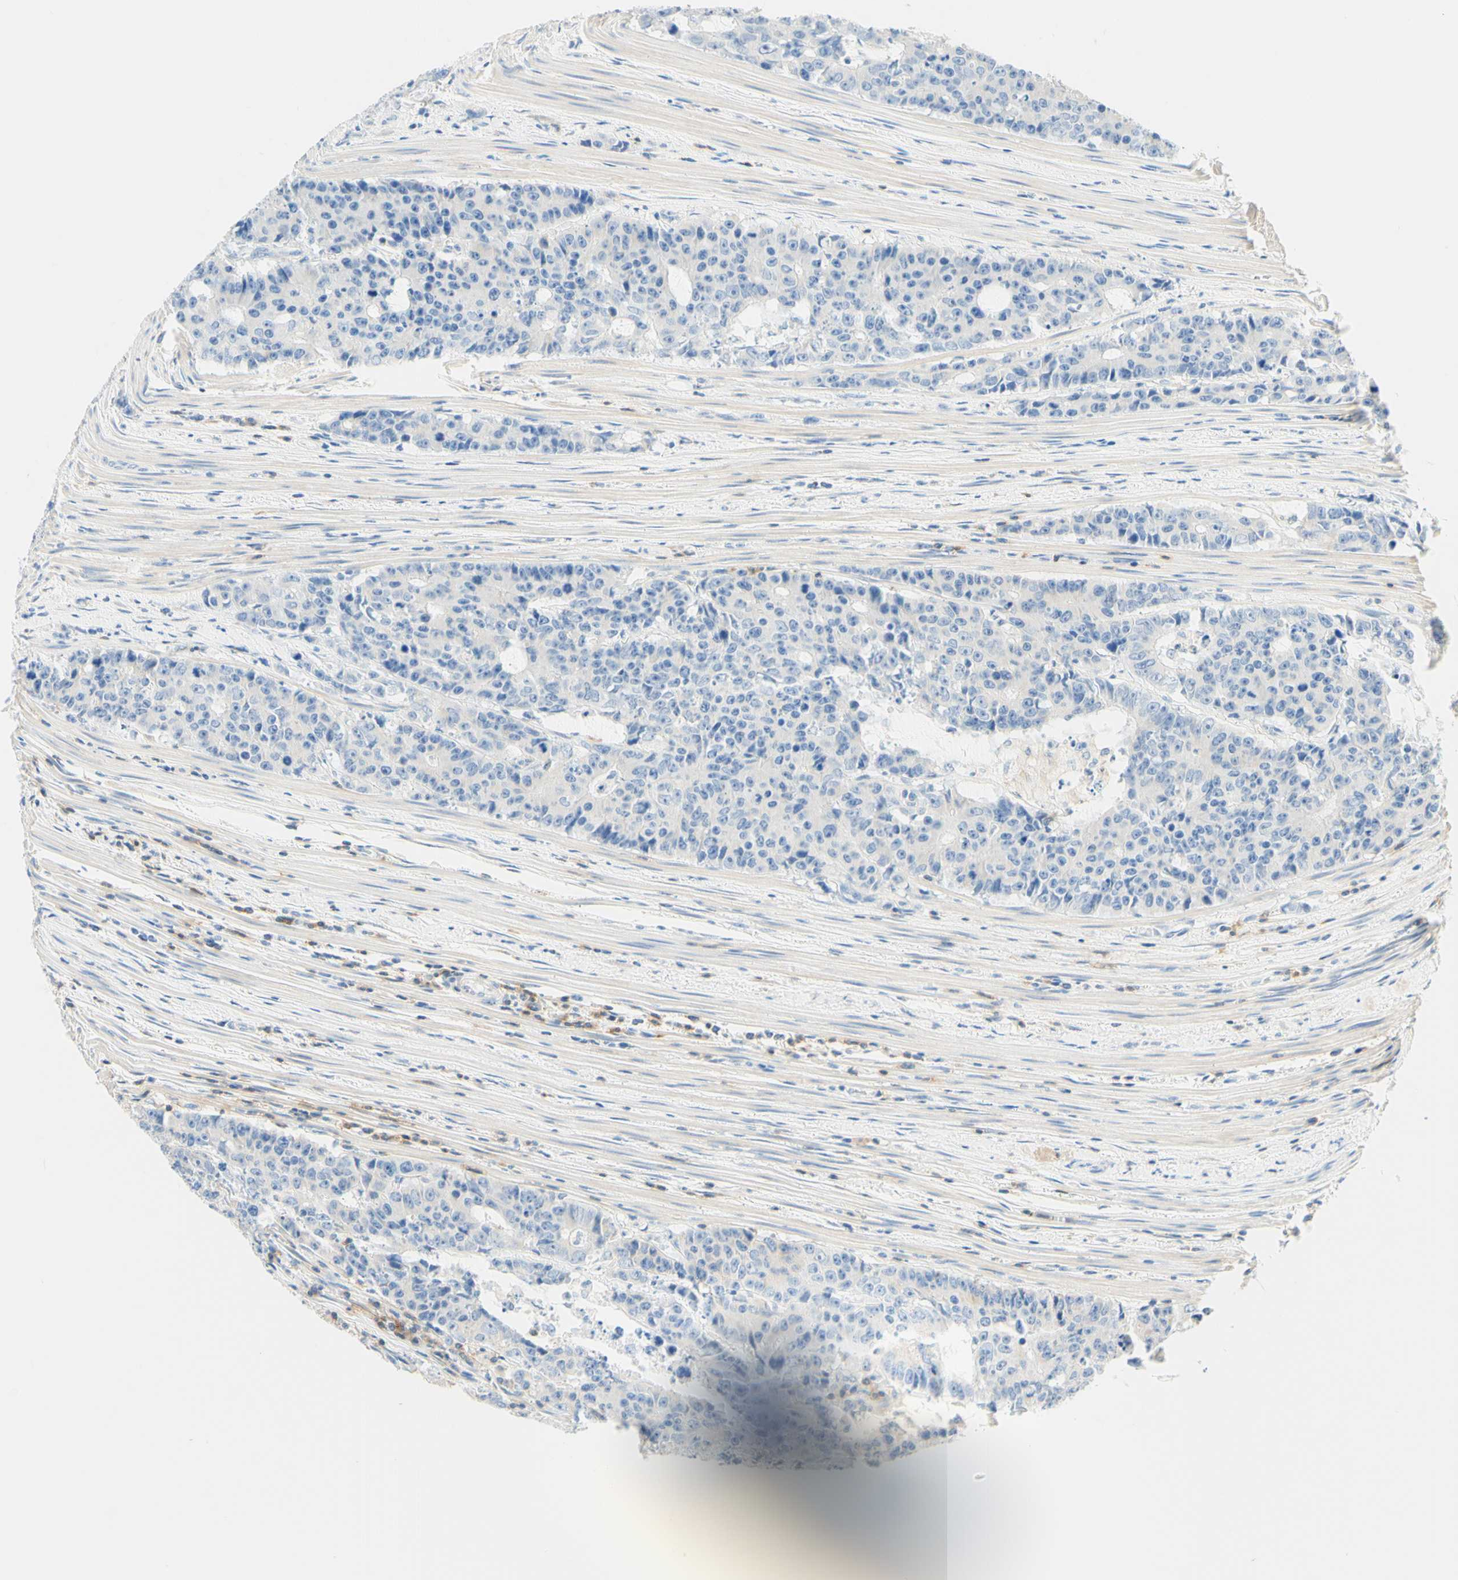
{"staining": {"intensity": "negative", "quantity": "none", "location": "none"}, "tissue": "colorectal cancer", "cell_type": "Tumor cells", "image_type": "cancer", "snomed": [{"axis": "morphology", "description": "Adenocarcinoma, NOS"}, {"axis": "topography", "description": "Colon"}], "caption": "High magnification brightfield microscopy of adenocarcinoma (colorectal) stained with DAB (brown) and counterstained with hematoxylin (blue): tumor cells show no significant staining. (Stains: DAB immunohistochemistry with hematoxylin counter stain, Microscopy: brightfield microscopy at high magnification).", "gene": "LAT", "patient": {"sex": "female", "age": 86}}